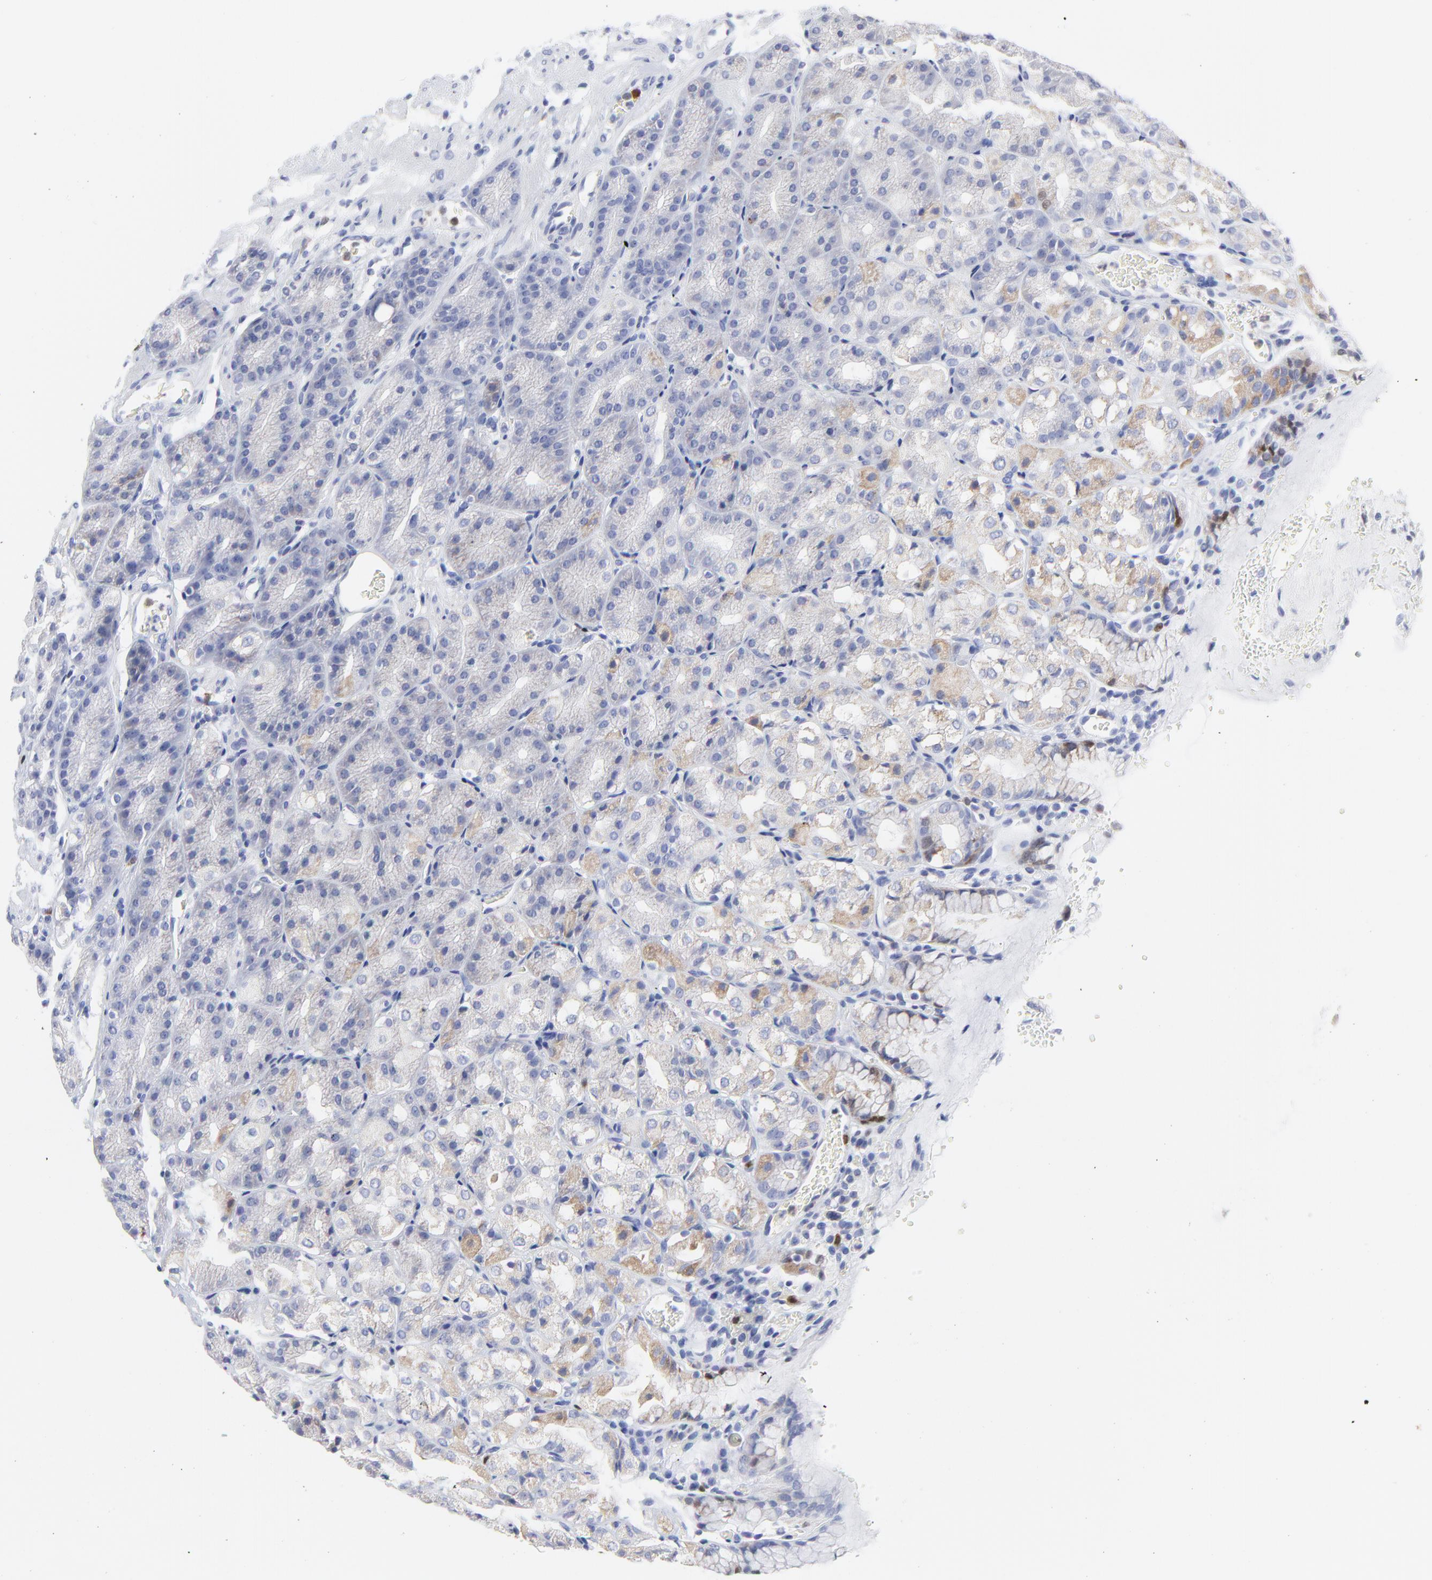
{"staining": {"intensity": "moderate", "quantity": "<25%", "location": "cytoplasmic/membranous"}, "tissue": "stomach", "cell_type": "Glandular cells", "image_type": "normal", "snomed": [{"axis": "morphology", "description": "Normal tissue, NOS"}, {"axis": "topography", "description": "Stomach, upper"}], "caption": "Stomach stained for a protein exhibits moderate cytoplasmic/membranous positivity in glandular cells.", "gene": "NCAPH", "patient": {"sex": "female", "age": 81}}